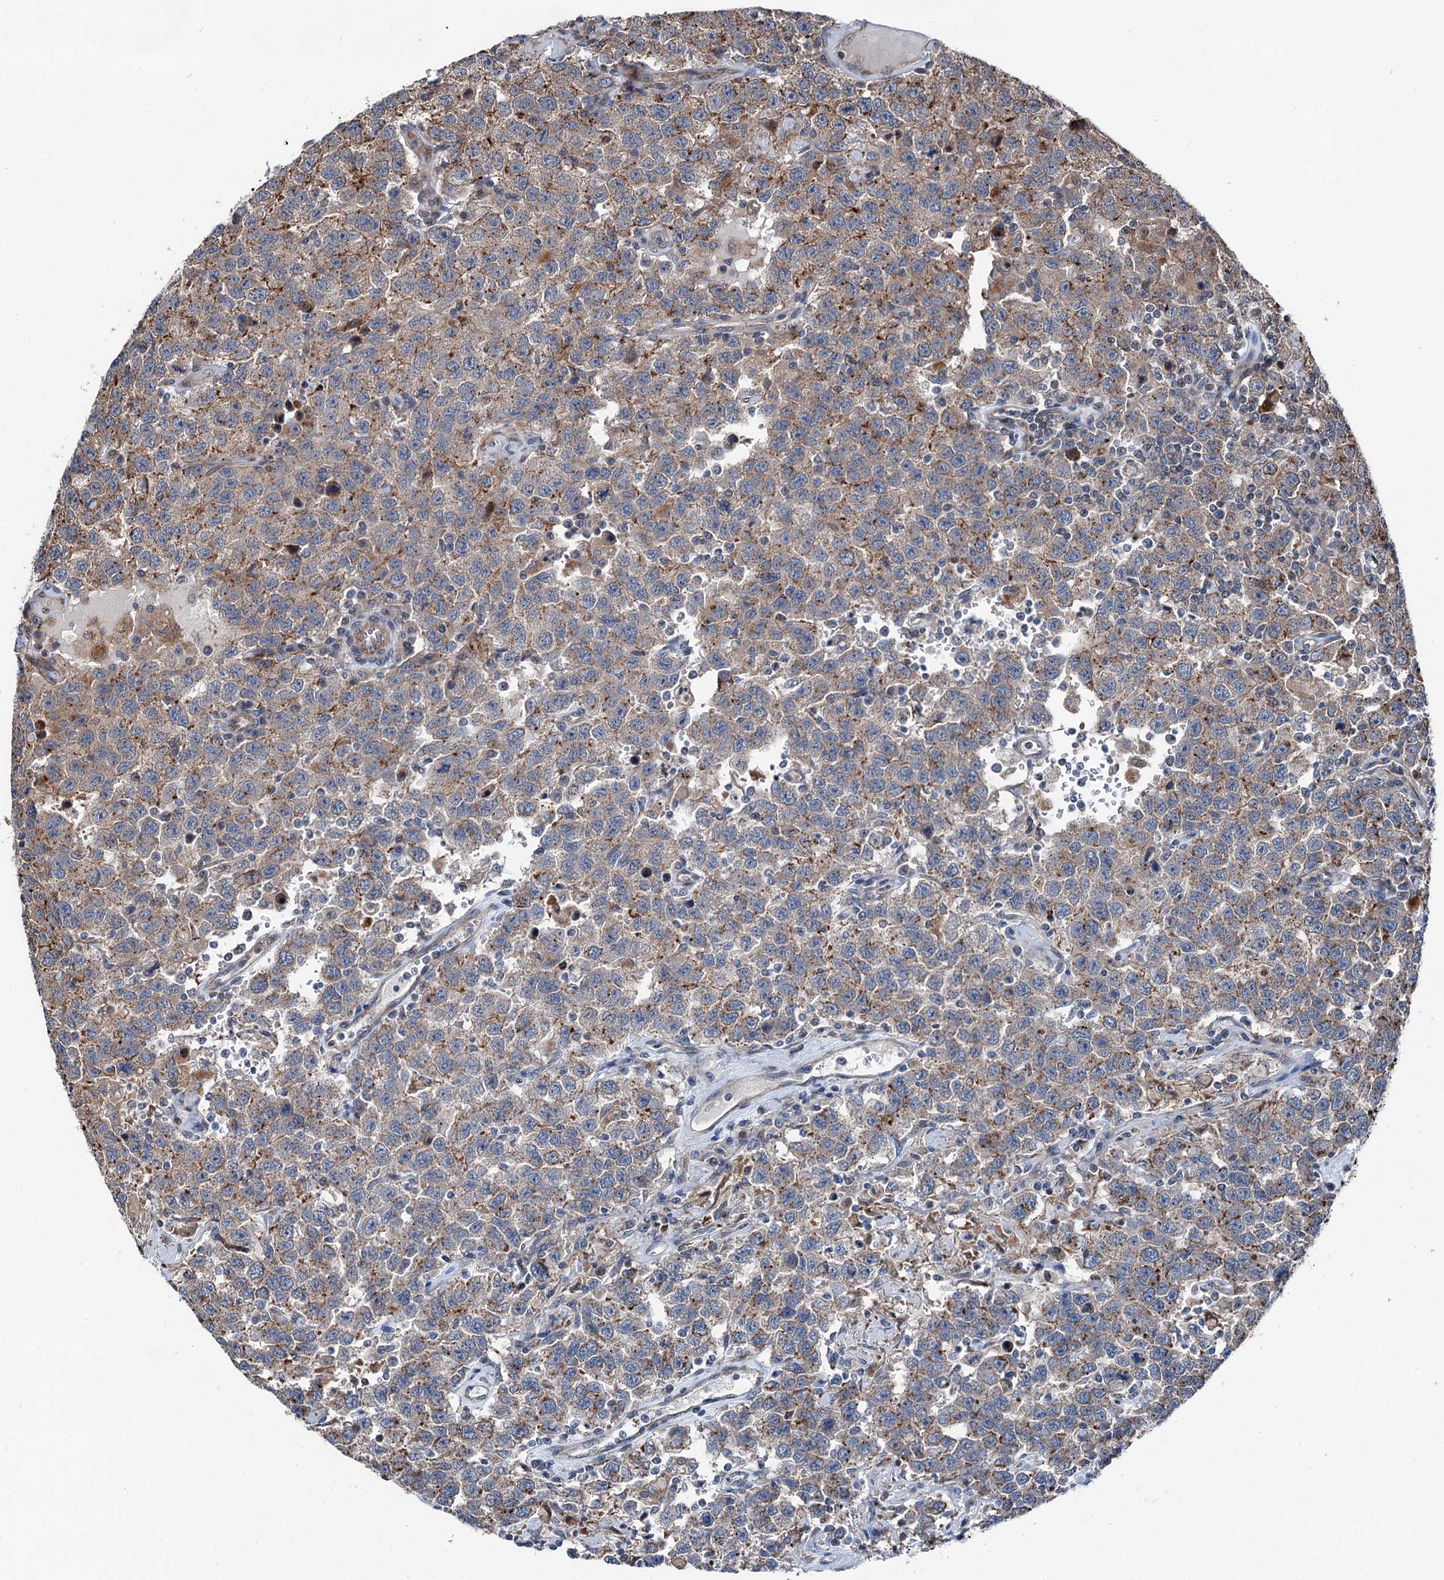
{"staining": {"intensity": "moderate", "quantity": "25%-75%", "location": "cytoplasmic/membranous"}, "tissue": "testis cancer", "cell_type": "Tumor cells", "image_type": "cancer", "snomed": [{"axis": "morphology", "description": "Seminoma, NOS"}, {"axis": "topography", "description": "Testis"}], "caption": "The histopathology image displays staining of testis cancer, revealing moderate cytoplasmic/membranous protein staining (brown color) within tumor cells. (DAB (3,3'-diaminobenzidine) IHC with brightfield microscopy, high magnification).", "gene": "POLR1D", "patient": {"sex": "male", "age": 41}}